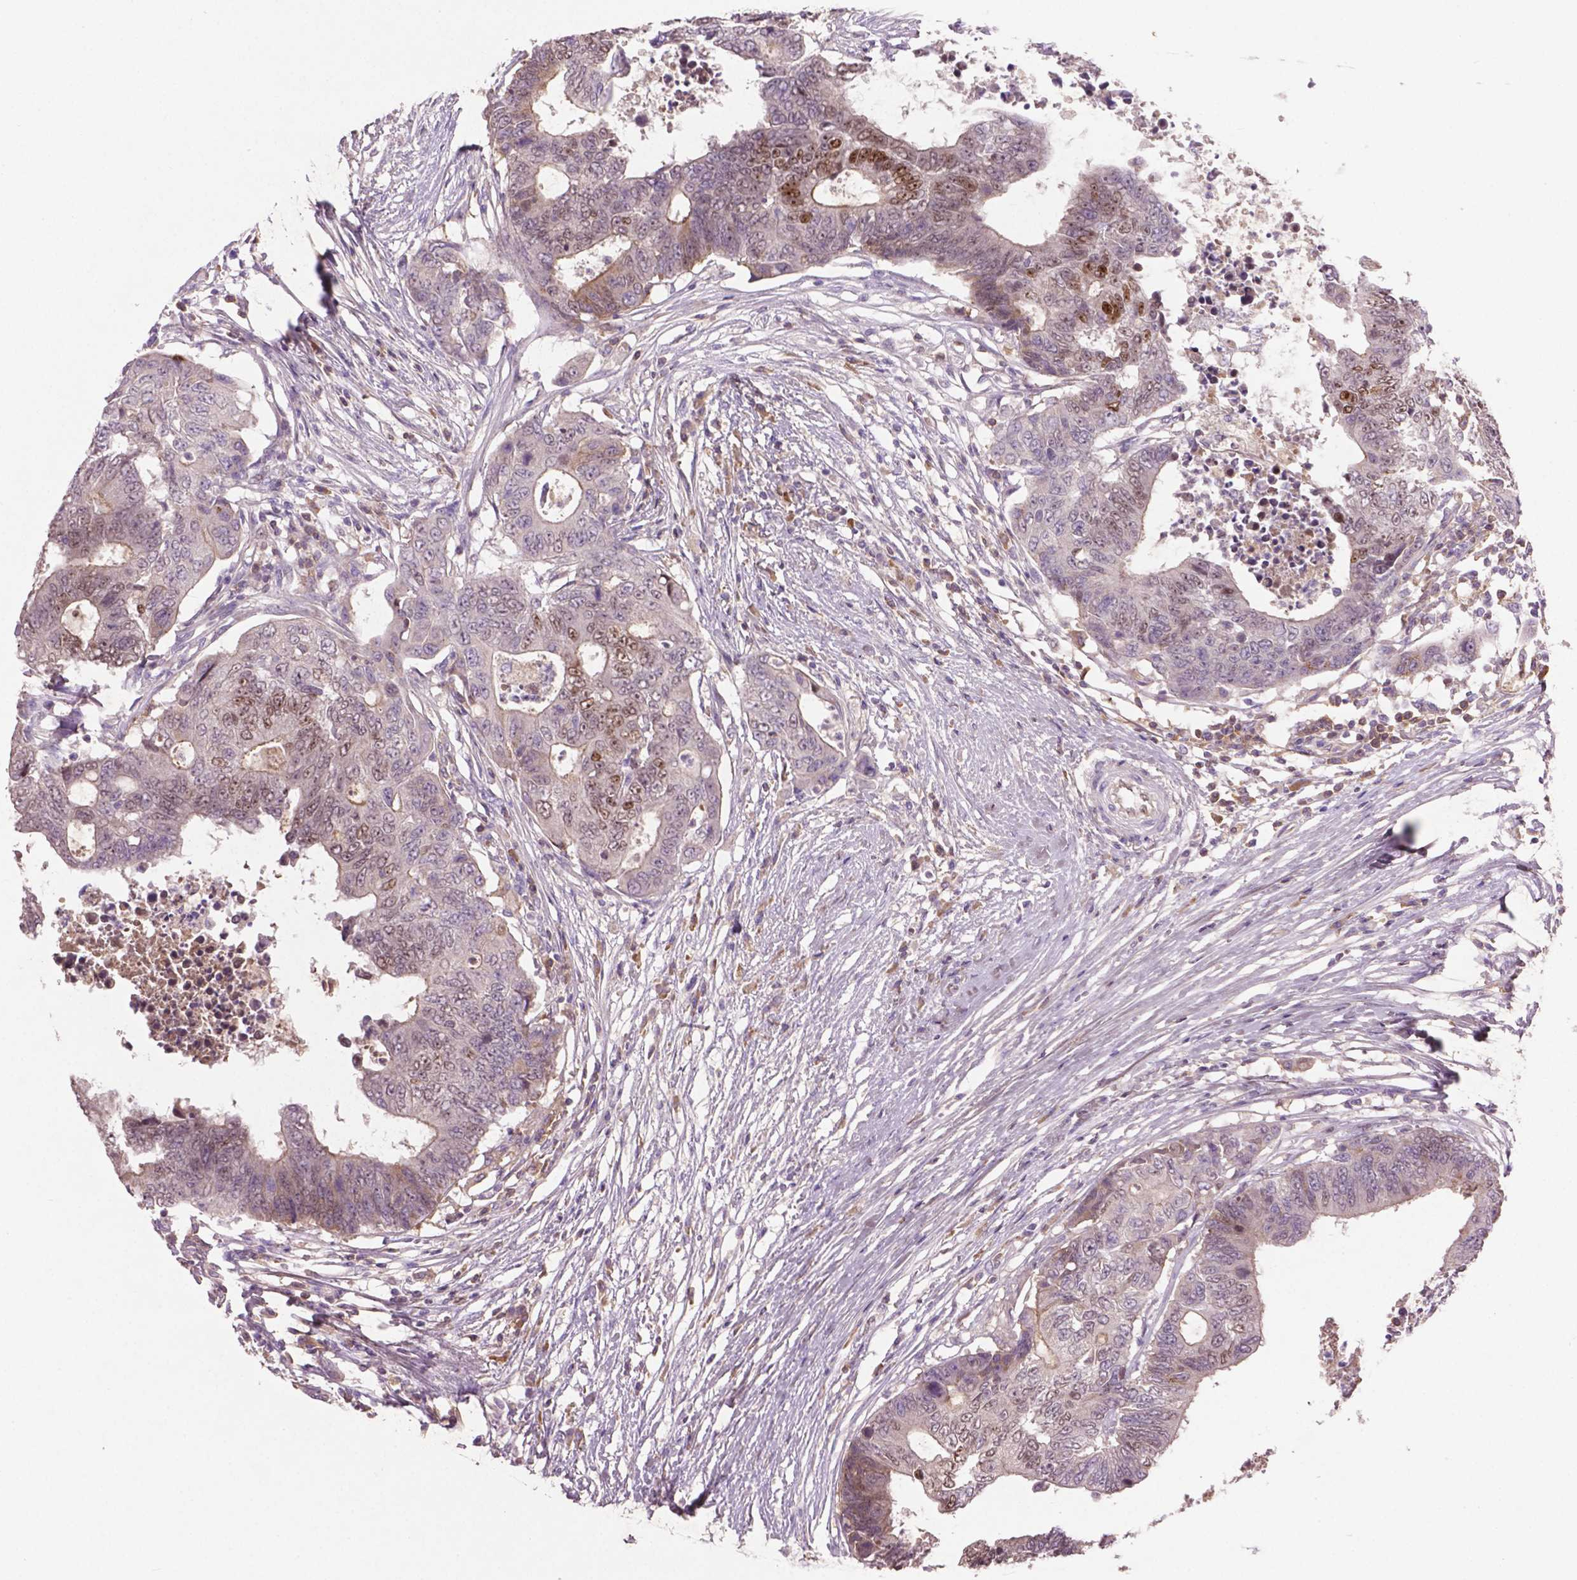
{"staining": {"intensity": "moderate", "quantity": "25%-75%", "location": "nuclear"}, "tissue": "colorectal cancer", "cell_type": "Tumor cells", "image_type": "cancer", "snomed": [{"axis": "morphology", "description": "Adenocarcinoma, NOS"}, {"axis": "topography", "description": "Colon"}], "caption": "Colorectal cancer stained with a brown dye reveals moderate nuclear positive positivity in approximately 25%-75% of tumor cells.", "gene": "SOX17", "patient": {"sex": "female", "age": 48}}